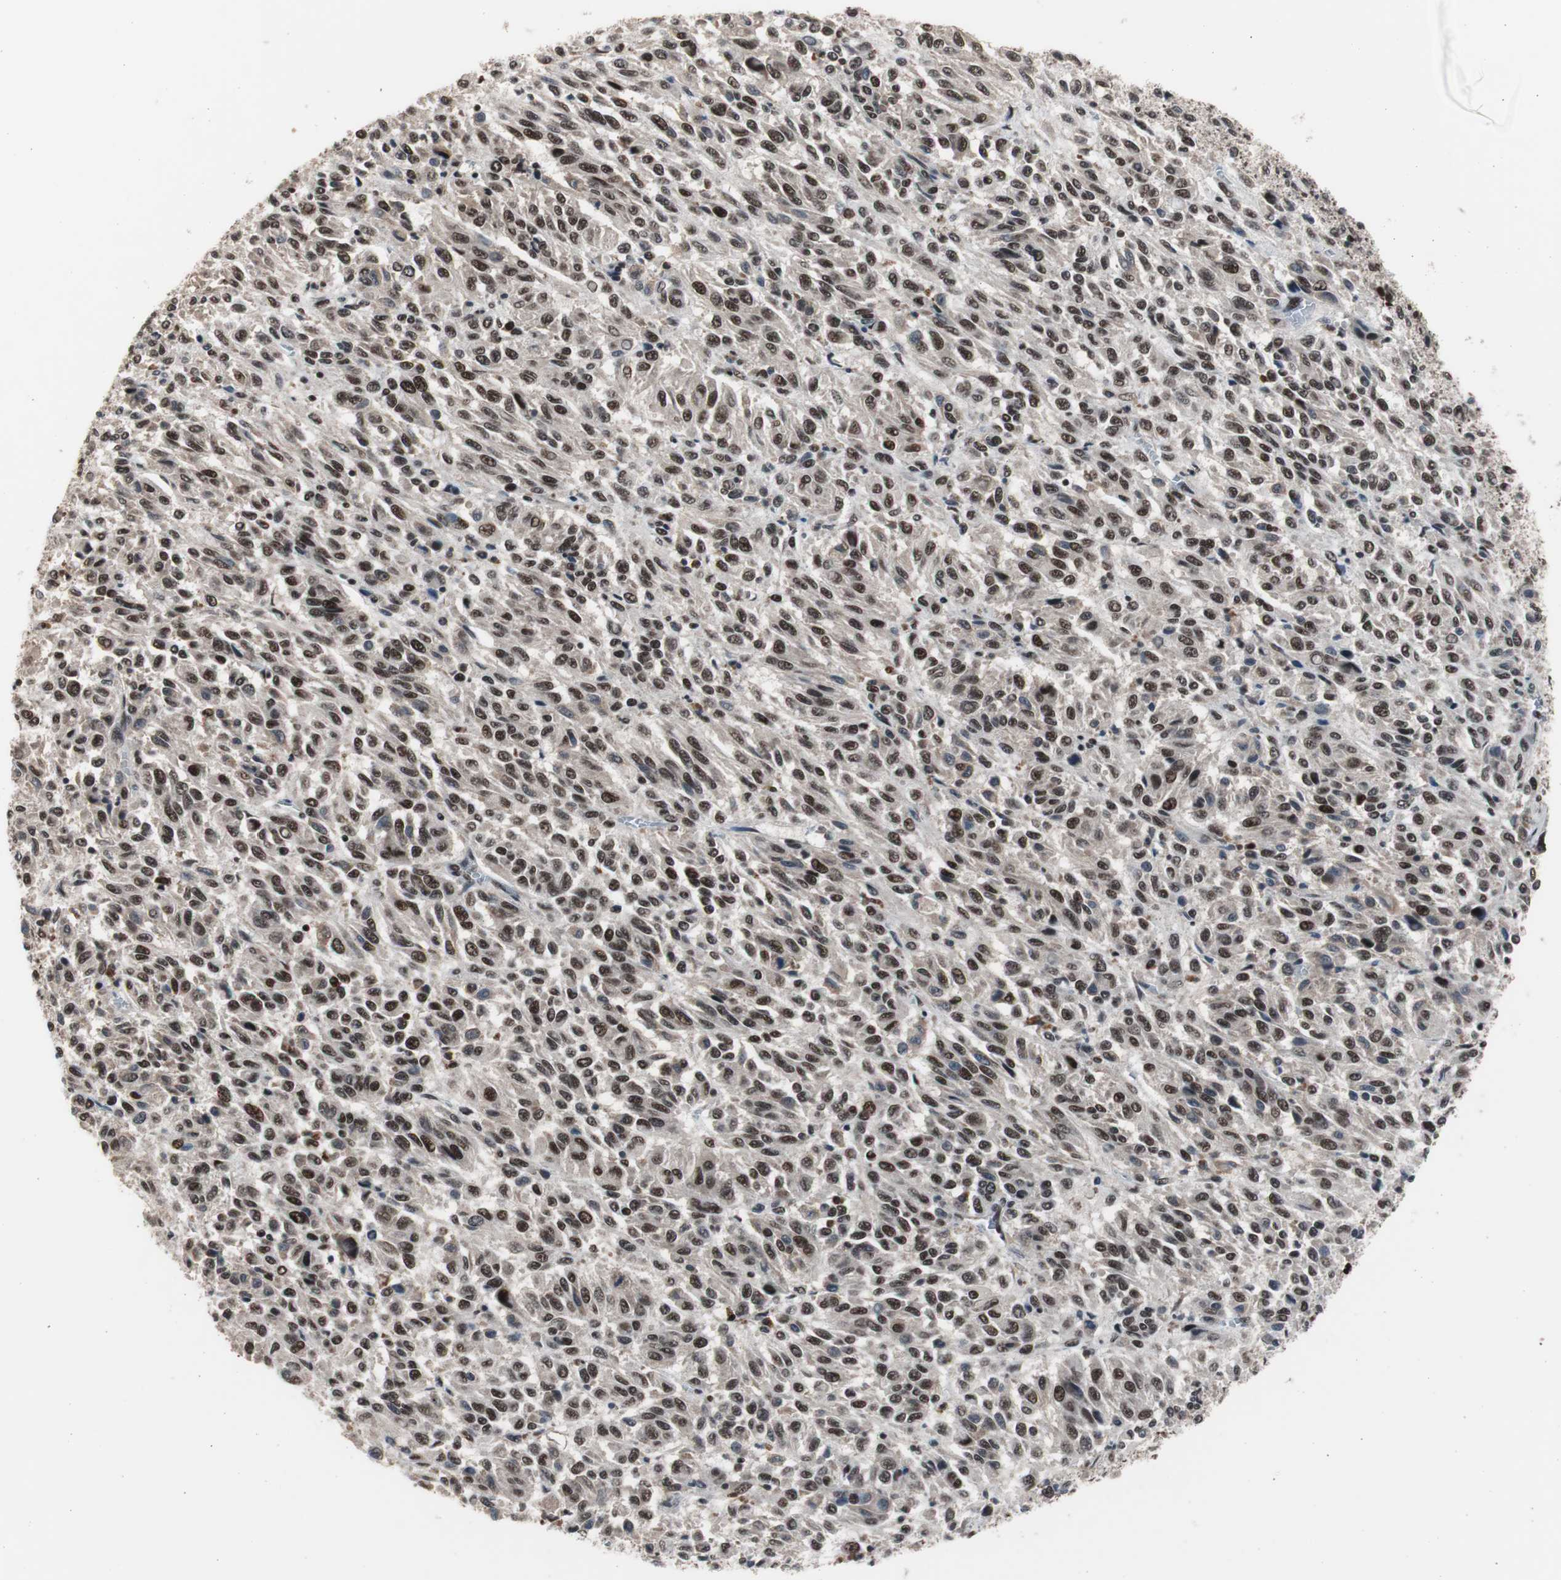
{"staining": {"intensity": "strong", "quantity": ">75%", "location": "nuclear"}, "tissue": "melanoma", "cell_type": "Tumor cells", "image_type": "cancer", "snomed": [{"axis": "morphology", "description": "Malignant melanoma, Metastatic site"}, {"axis": "topography", "description": "Lung"}], "caption": "Protein analysis of malignant melanoma (metastatic site) tissue displays strong nuclear staining in approximately >75% of tumor cells.", "gene": "RPA1", "patient": {"sex": "male", "age": 64}}